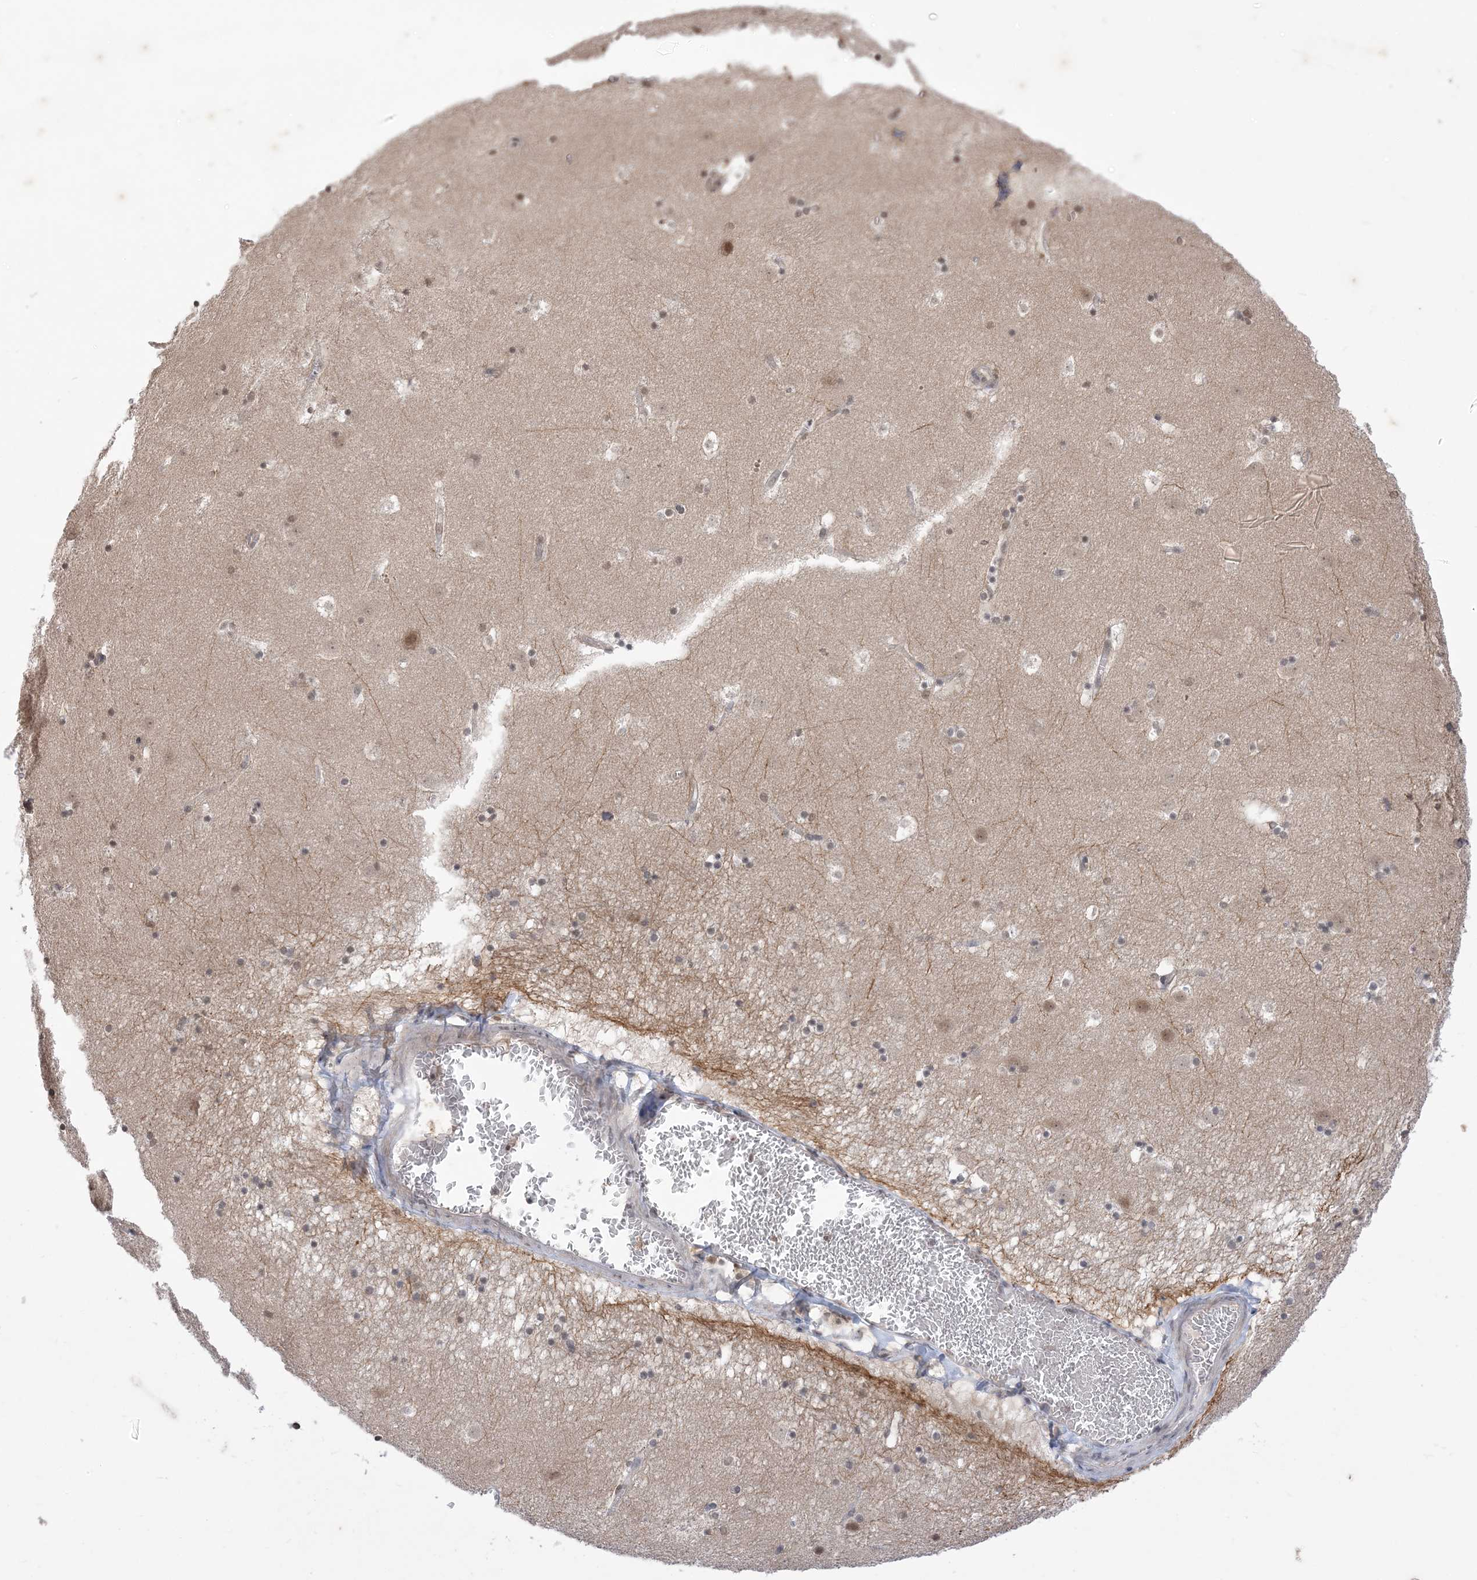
{"staining": {"intensity": "moderate", "quantity": "<25%", "location": "nuclear"}, "tissue": "caudate", "cell_type": "Glial cells", "image_type": "normal", "snomed": [{"axis": "morphology", "description": "Normal tissue, NOS"}, {"axis": "topography", "description": "Lateral ventricle wall"}], "caption": "This image displays unremarkable caudate stained with IHC to label a protein in brown. The nuclear of glial cells show moderate positivity for the protein. Nuclei are counter-stained blue.", "gene": "RANBP9", "patient": {"sex": "male", "age": 45}}